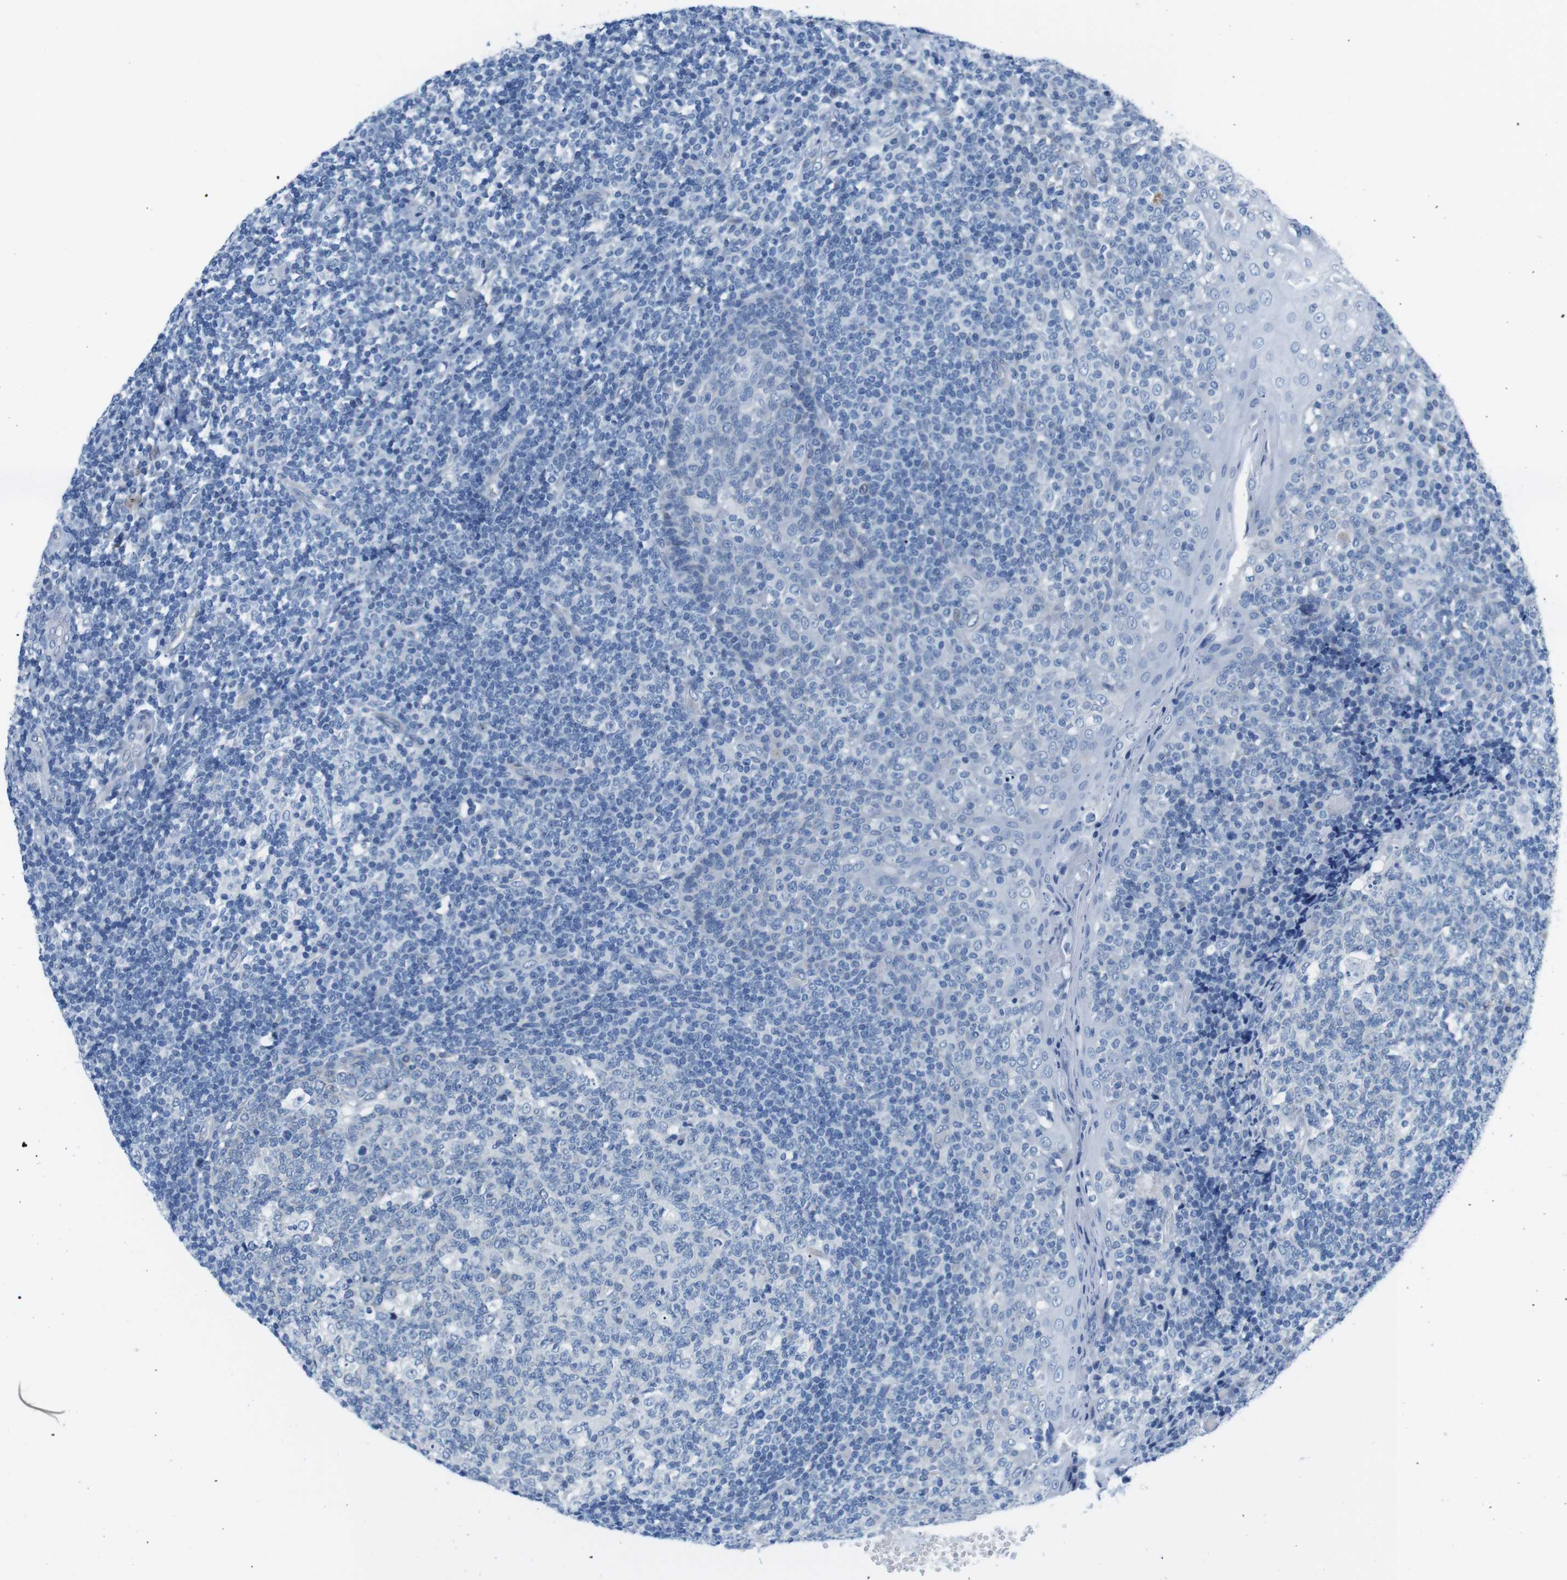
{"staining": {"intensity": "negative", "quantity": "none", "location": "none"}, "tissue": "tonsil", "cell_type": "Germinal center cells", "image_type": "normal", "snomed": [{"axis": "morphology", "description": "Normal tissue, NOS"}, {"axis": "topography", "description": "Tonsil"}], "caption": "An immunohistochemistry micrograph of normal tonsil is shown. There is no staining in germinal center cells of tonsil.", "gene": "MUC2", "patient": {"sex": "female", "age": 19}}